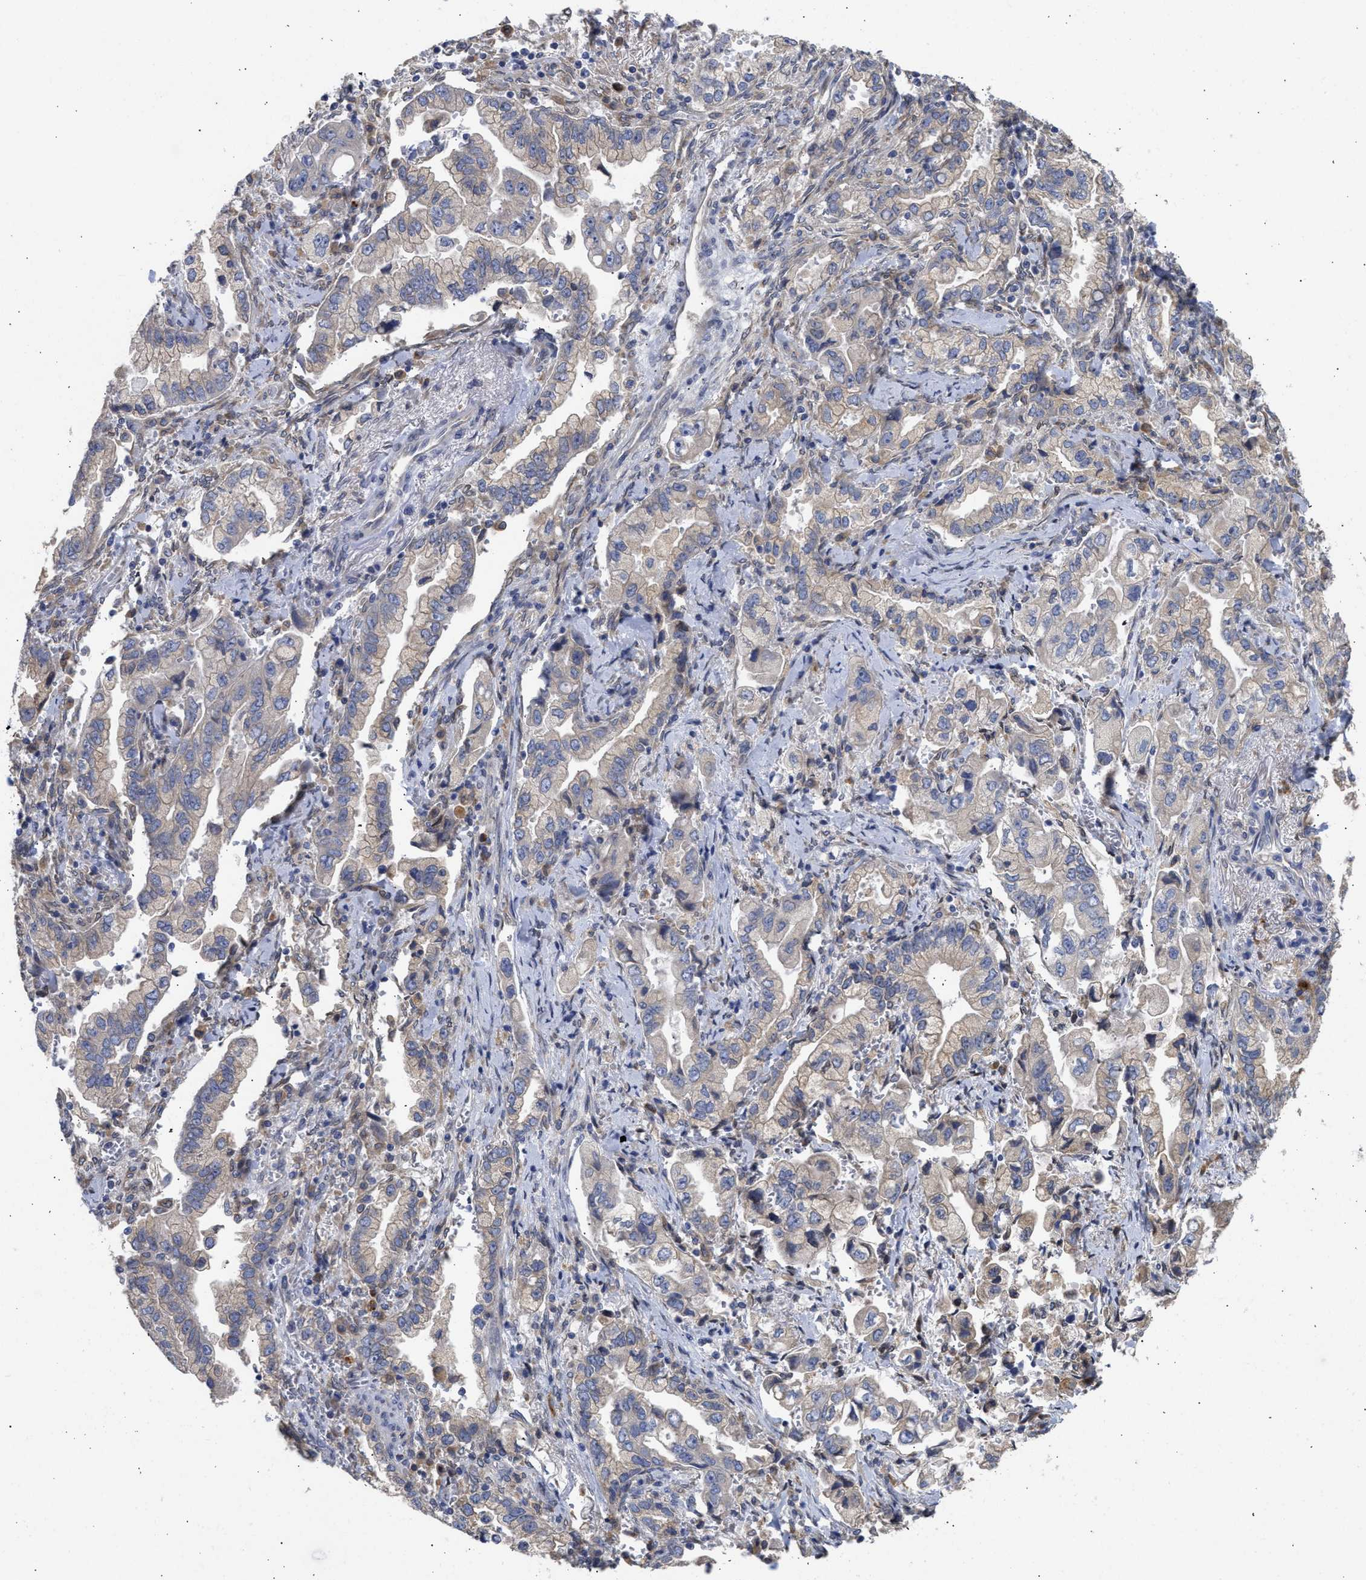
{"staining": {"intensity": "weak", "quantity": "<25%", "location": "cytoplasmic/membranous"}, "tissue": "stomach cancer", "cell_type": "Tumor cells", "image_type": "cancer", "snomed": [{"axis": "morphology", "description": "Normal tissue, NOS"}, {"axis": "morphology", "description": "Adenocarcinoma, NOS"}, {"axis": "topography", "description": "Stomach"}], "caption": "DAB immunohistochemical staining of human stomach cancer displays no significant expression in tumor cells.", "gene": "TMED1", "patient": {"sex": "male", "age": 62}}